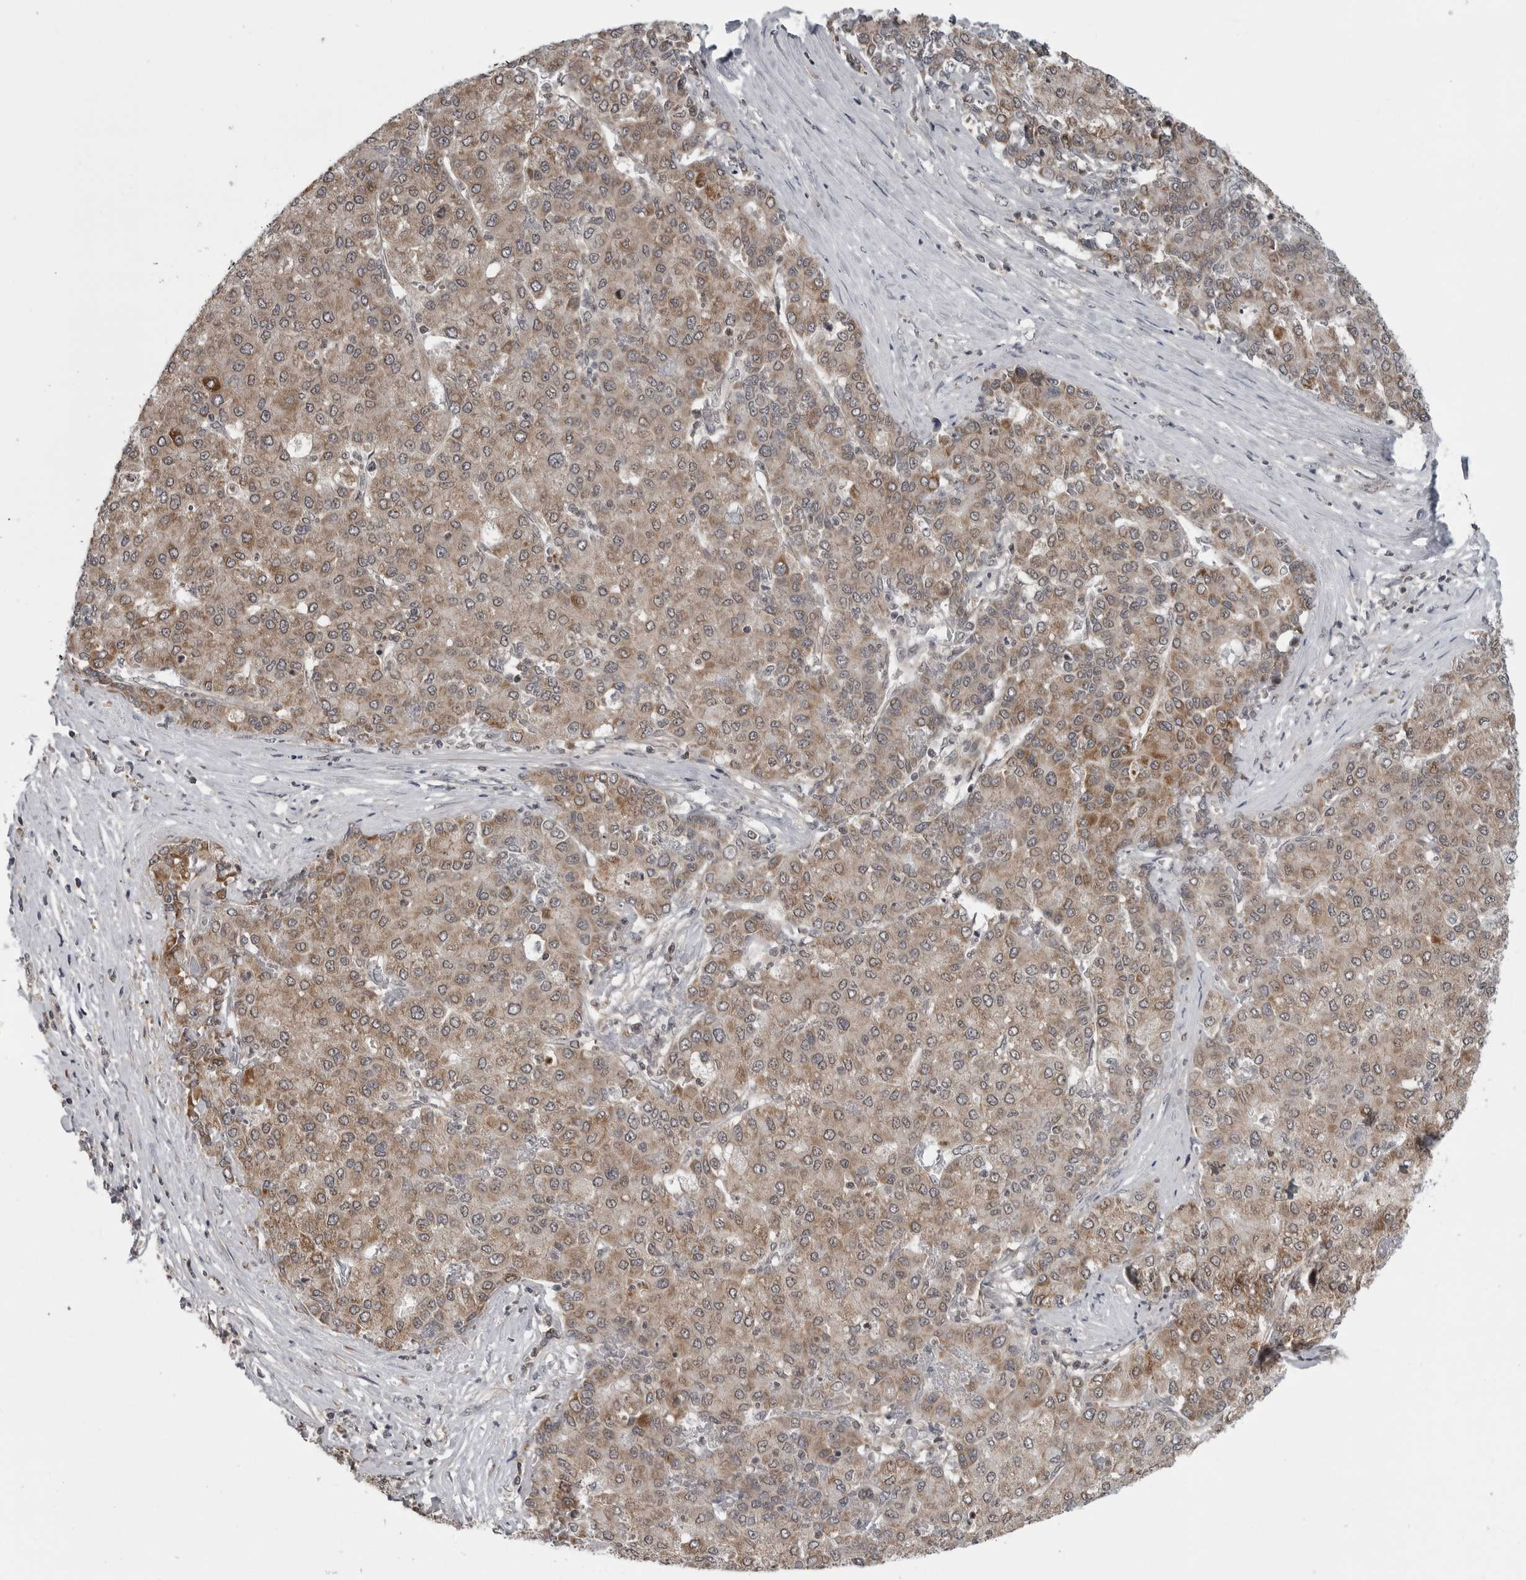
{"staining": {"intensity": "moderate", "quantity": ">75%", "location": "cytoplasmic/membranous"}, "tissue": "liver cancer", "cell_type": "Tumor cells", "image_type": "cancer", "snomed": [{"axis": "morphology", "description": "Carcinoma, Hepatocellular, NOS"}, {"axis": "topography", "description": "Liver"}], "caption": "This is an image of immunohistochemistry (IHC) staining of hepatocellular carcinoma (liver), which shows moderate positivity in the cytoplasmic/membranous of tumor cells.", "gene": "FAAP100", "patient": {"sex": "male", "age": 65}}